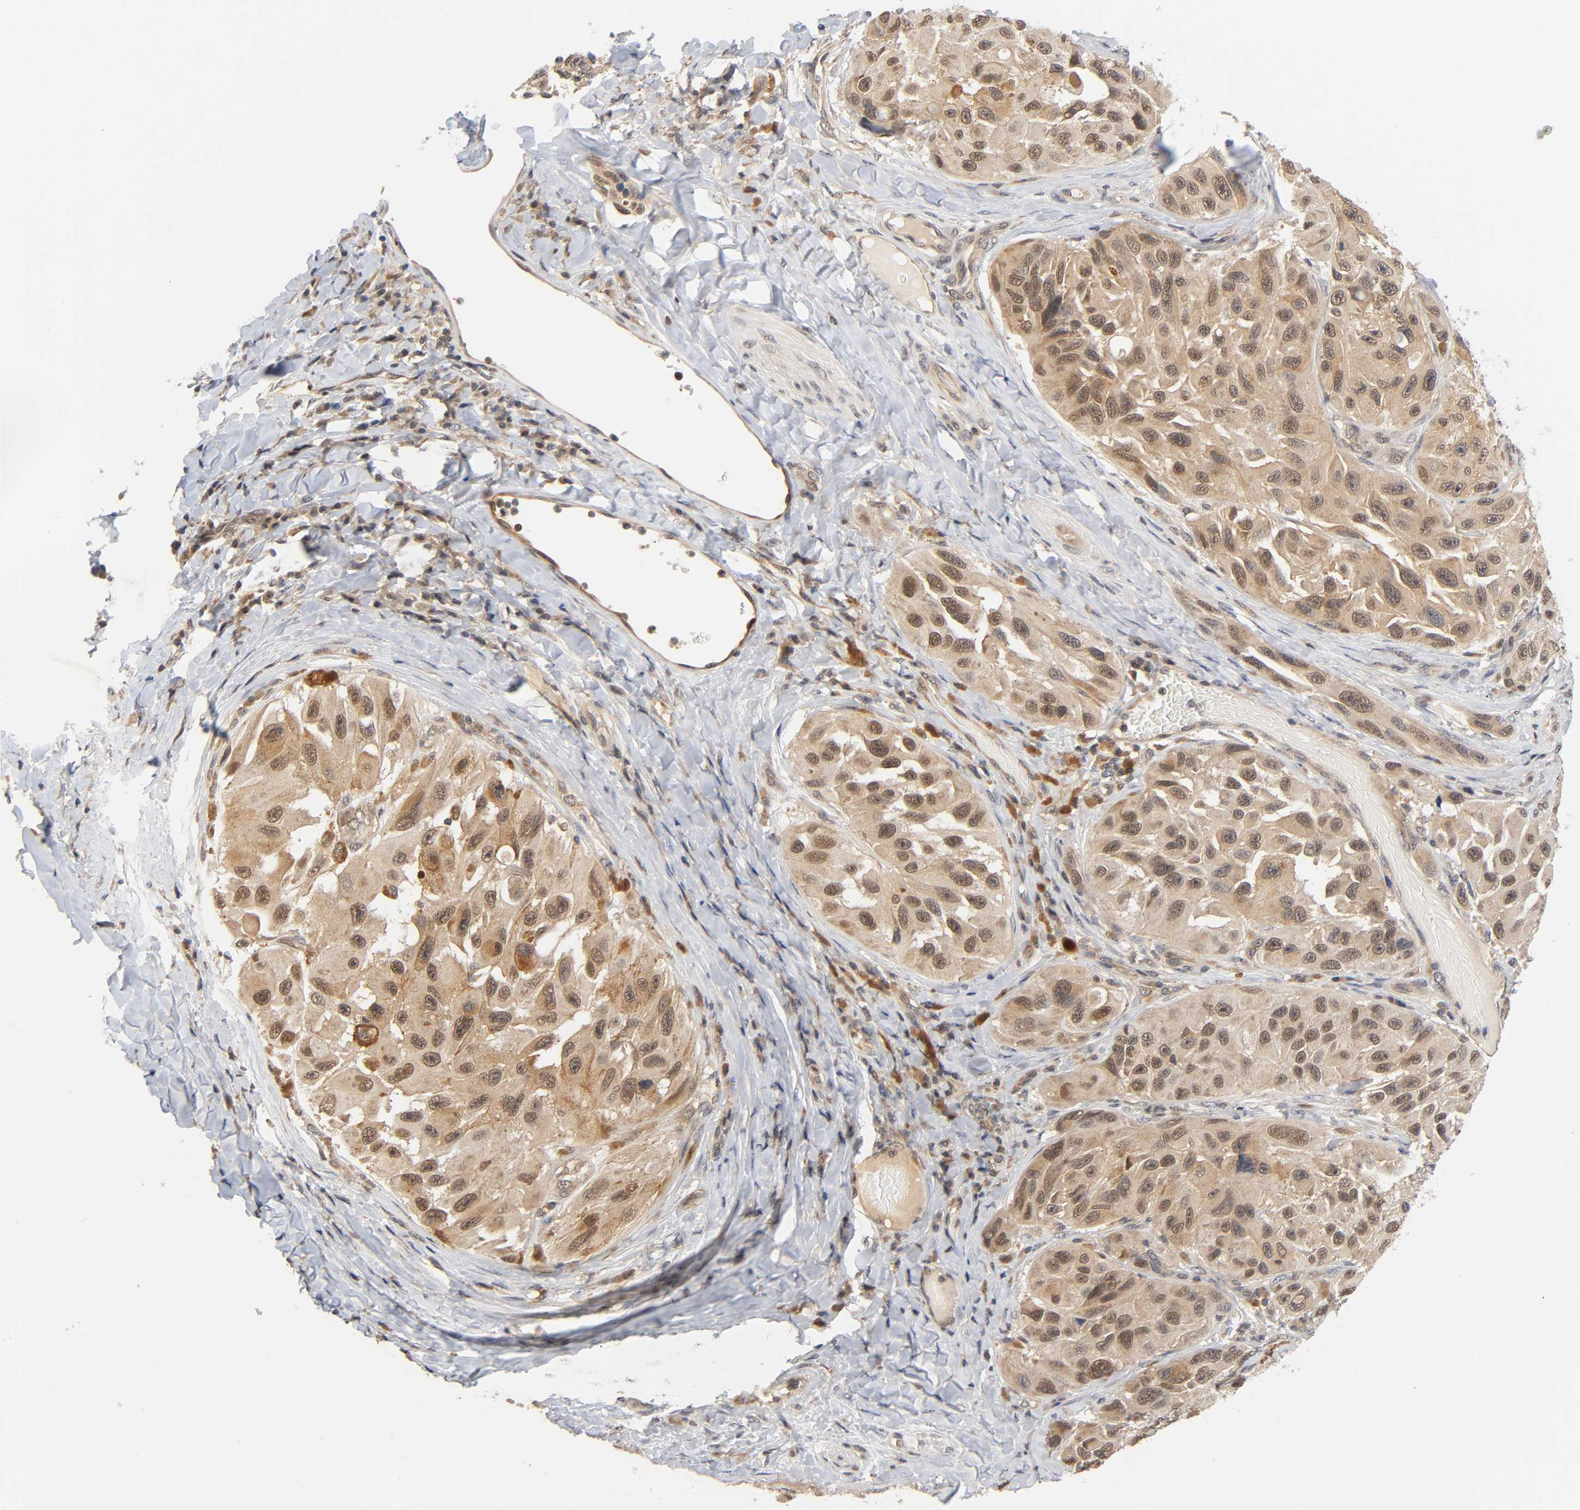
{"staining": {"intensity": "moderate", "quantity": ">75%", "location": "cytoplasmic/membranous"}, "tissue": "melanoma", "cell_type": "Tumor cells", "image_type": "cancer", "snomed": [{"axis": "morphology", "description": "Malignant melanoma, NOS"}, {"axis": "topography", "description": "Skin"}], "caption": "Protein staining demonstrates moderate cytoplasmic/membranous positivity in about >75% of tumor cells in malignant melanoma. Nuclei are stained in blue.", "gene": "PRKAB1", "patient": {"sex": "female", "age": 73}}